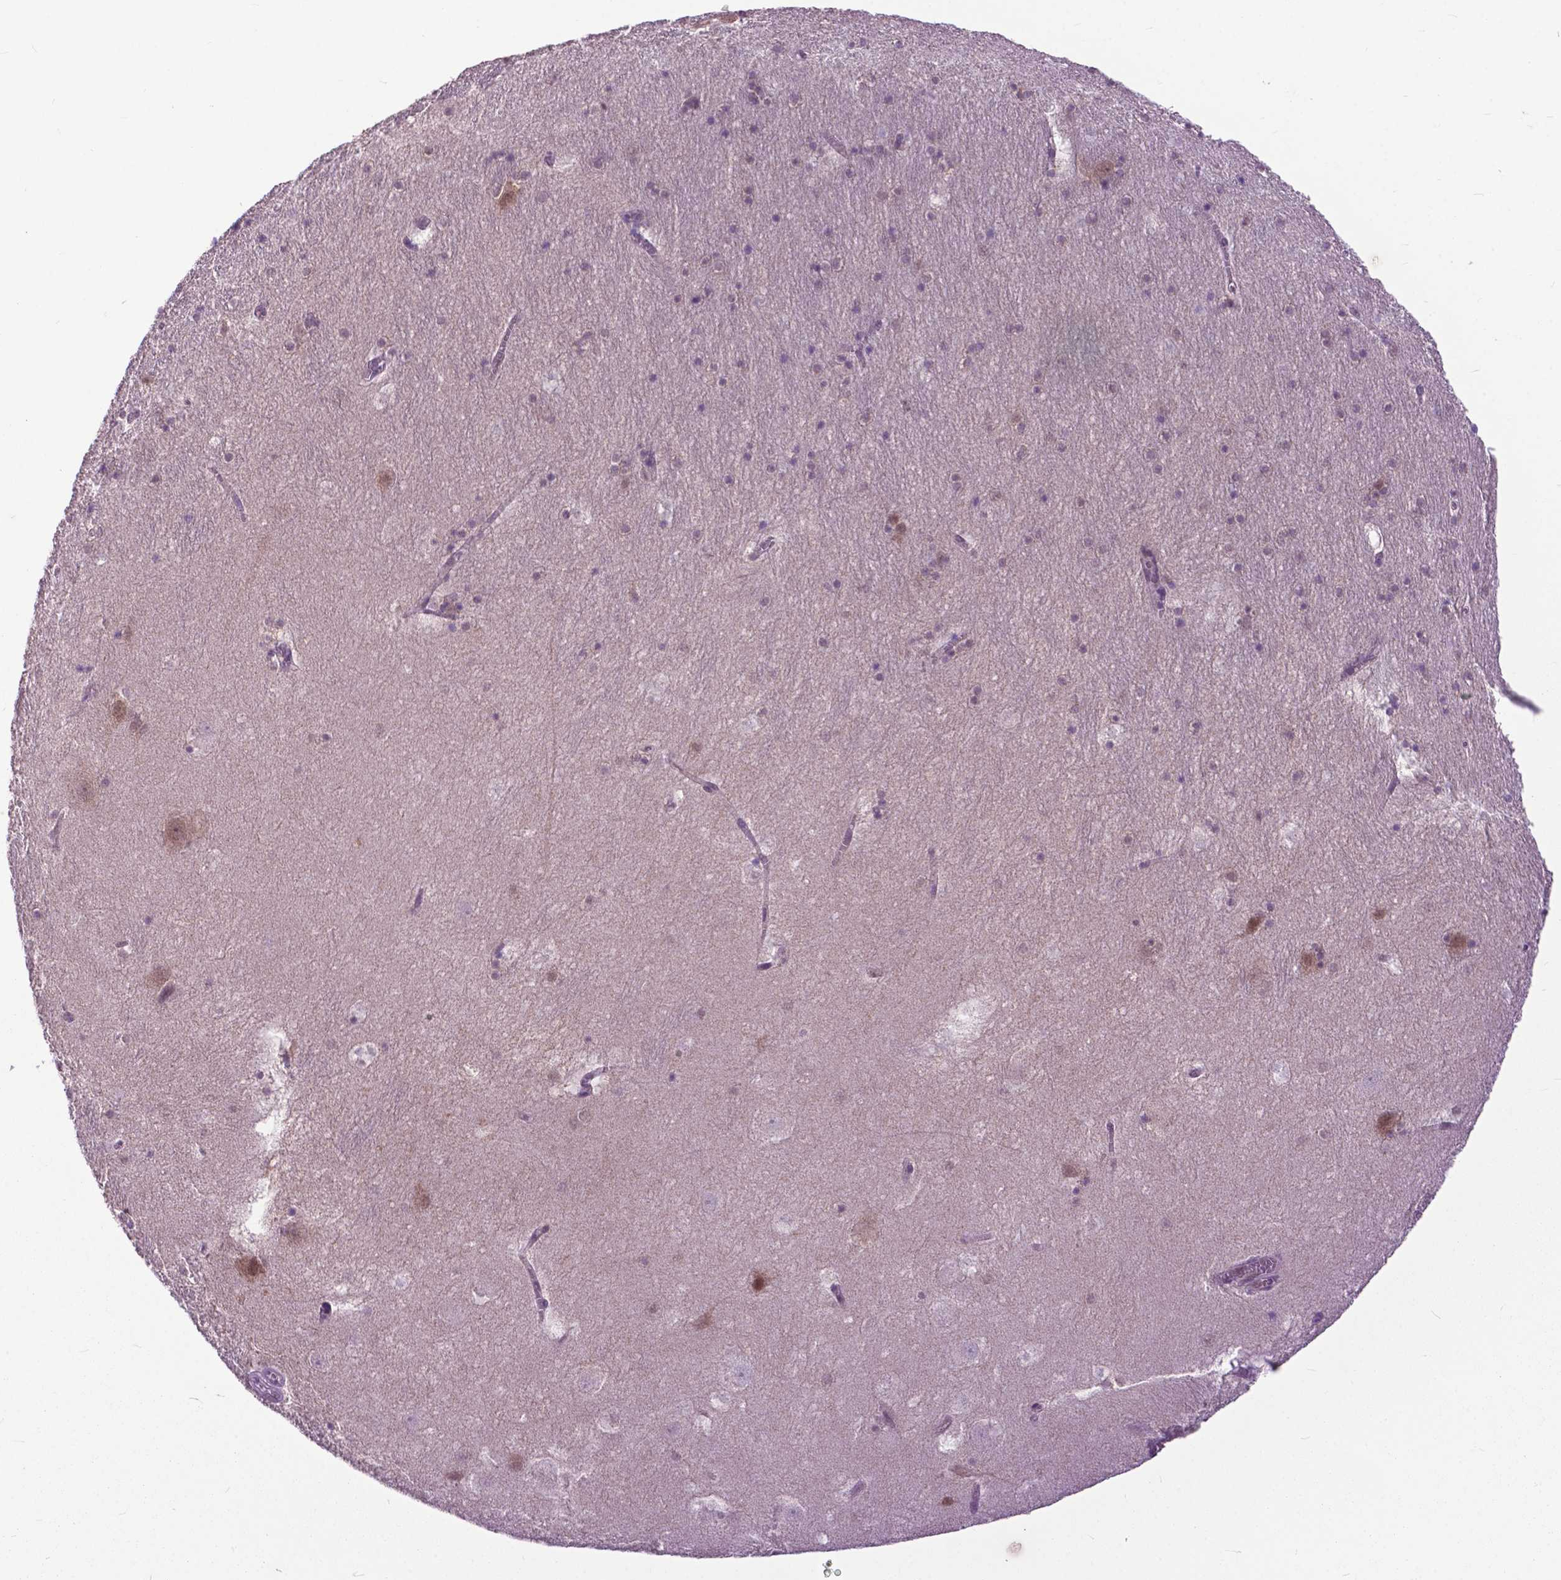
{"staining": {"intensity": "negative", "quantity": "none", "location": "none"}, "tissue": "hippocampus", "cell_type": "Glial cells", "image_type": "normal", "snomed": [{"axis": "morphology", "description": "Normal tissue, NOS"}, {"axis": "topography", "description": "Hippocampus"}], "caption": "High magnification brightfield microscopy of normal hippocampus stained with DAB (3,3'-diaminobenzidine) (brown) and counterstained with hematoxylin (blue): glial cells show no significant expression.", "gene": "FAF1", "patient": {"sex": "male", "age": 45}}